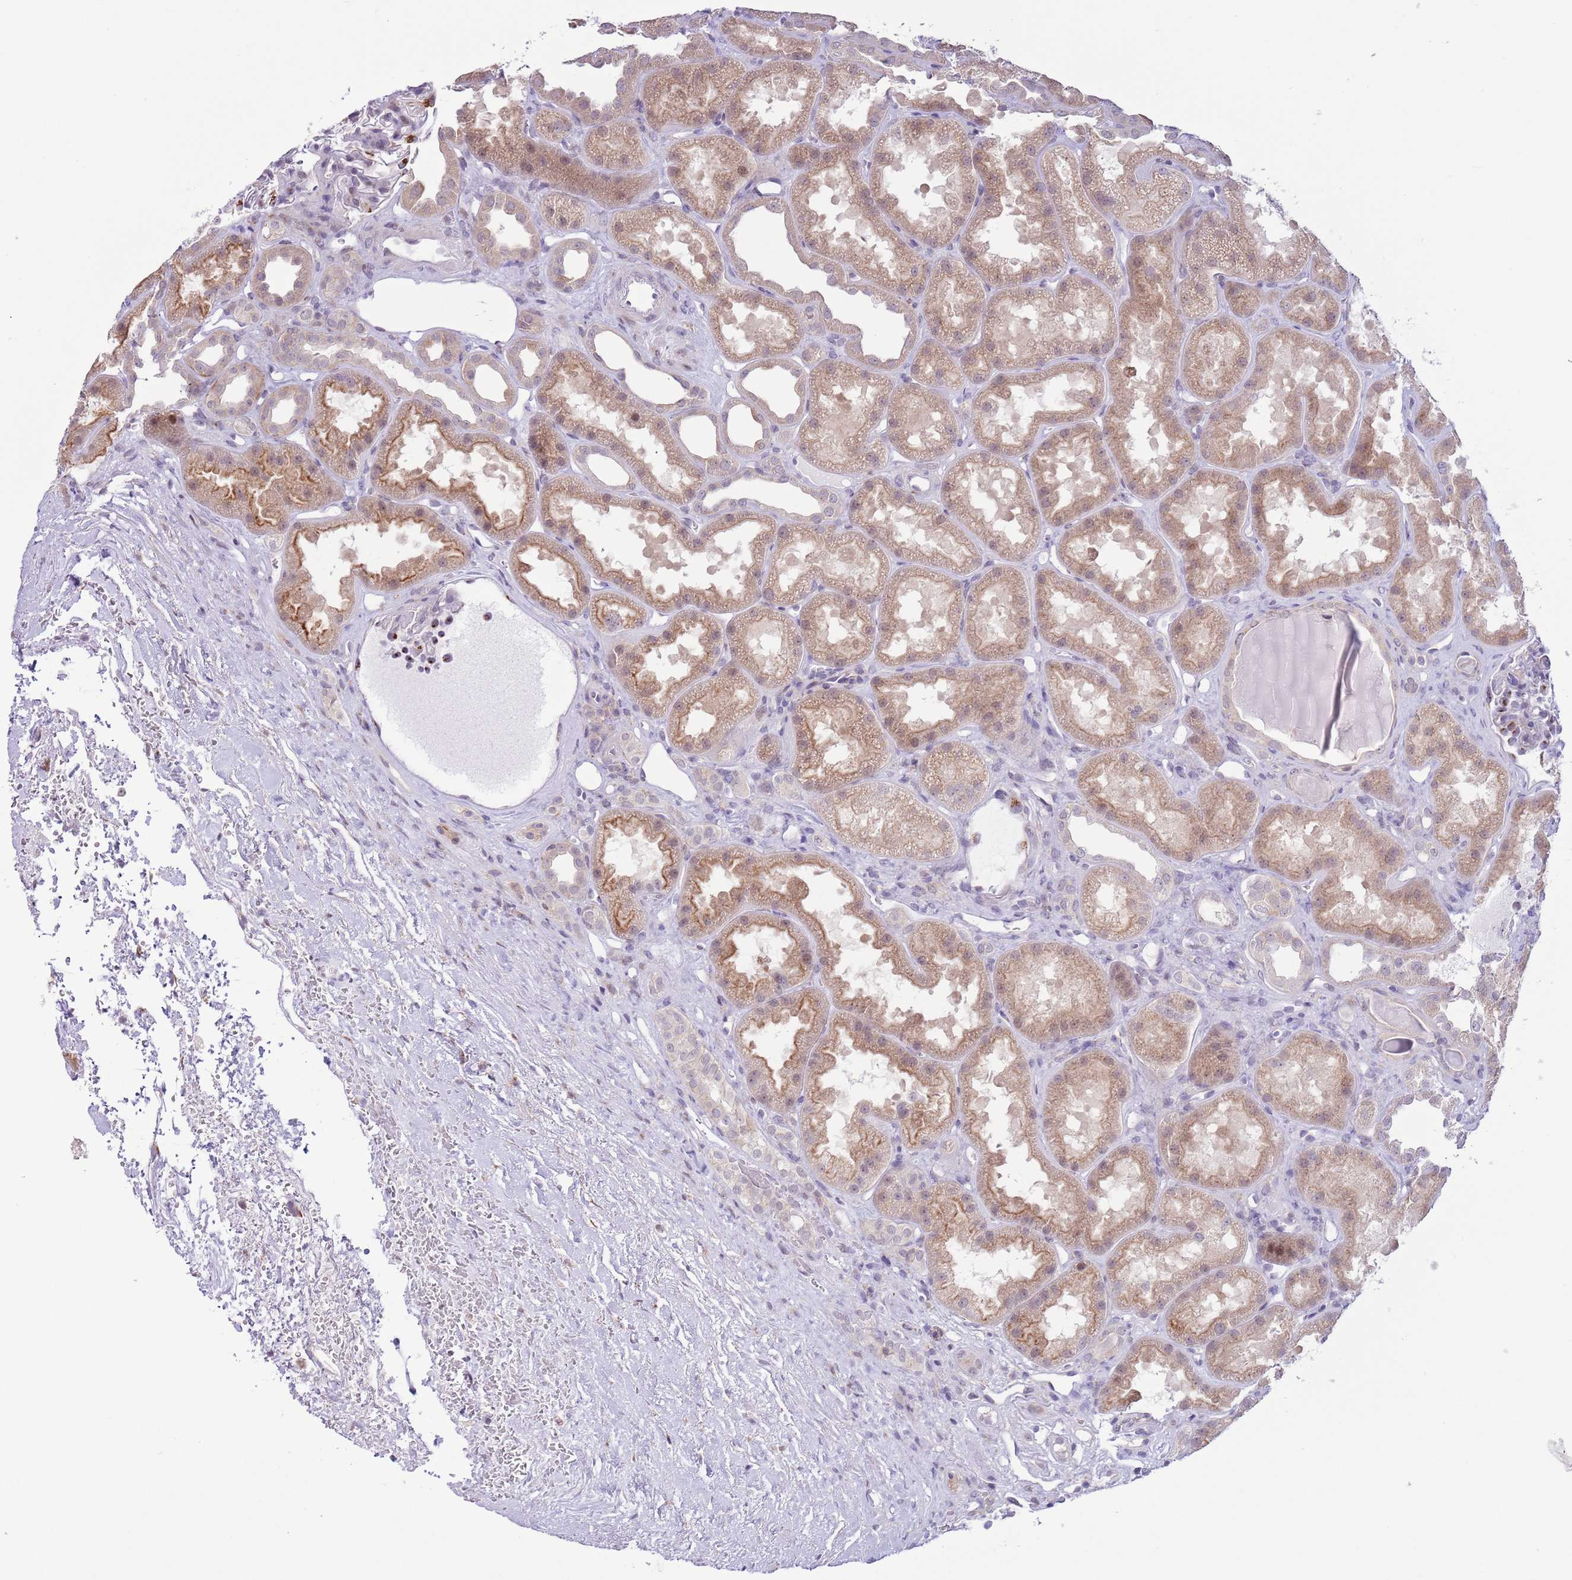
{"staining": {"intensity": "weak", "quantity": "<25%", "location": "nuclear"}, "tissue": "kidney", "cell_type": "Cells in glomeruli", "image_type": "normal", "snomed": [{"axis": "morphology", "description": "Normal tissue, NOS"}, {"axis": "topography", "description": "Kidney"}], "caption": "Immunohistochemical staining of benign kidney displays no significant expression in cells in glomeruli.", "gene": "ZNF576", "patient": {"sex": "male", "age": 61}}